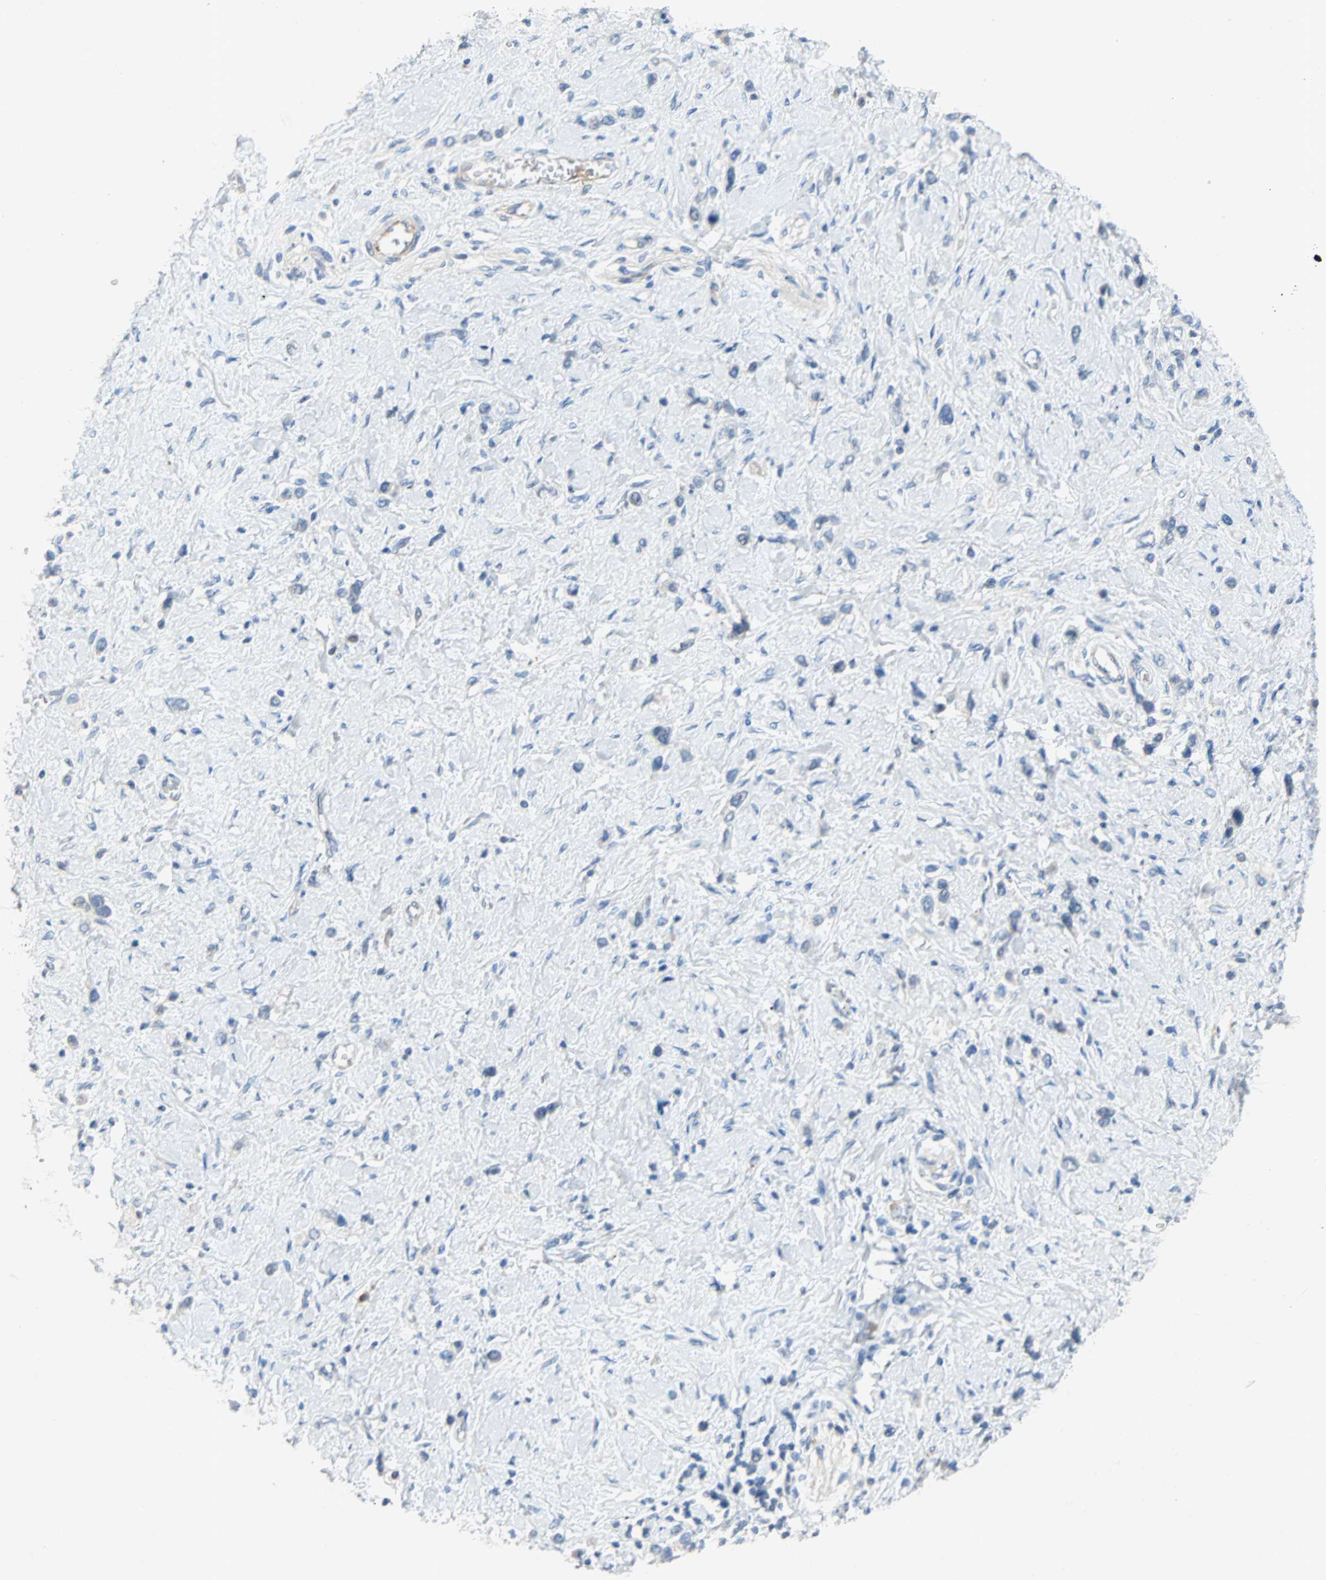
{"staining": {"intensity": "negative", "quantity": "none", "location": "none"}, "tissue": "stomach cancer", "cell_type": "Tumor cells", "image_type": "cancer", "snomed": [{"axis": "morphology", "description": "Normal tissue, NOS"}, {"axis": "morphology", "description": "Adenocarcinoma, NOS"}, {"axis": "topography", "description": "Stomach, upper"}, {"axis": "topography", "description": "Stomach"}], "caption": "DAB (3,3'-diaminobenzidine) immunohistochemical staining of stomach adenocarcinoma displays no significant expression in tumor cells. Brightfield microscopy of immunohistochemistry (IHC) stained with DAB (brown) and hematoxylin (blue), captured at high magnification.", "gene": "PCDHB2", "patient": {"sex": "female", "age": 65}}